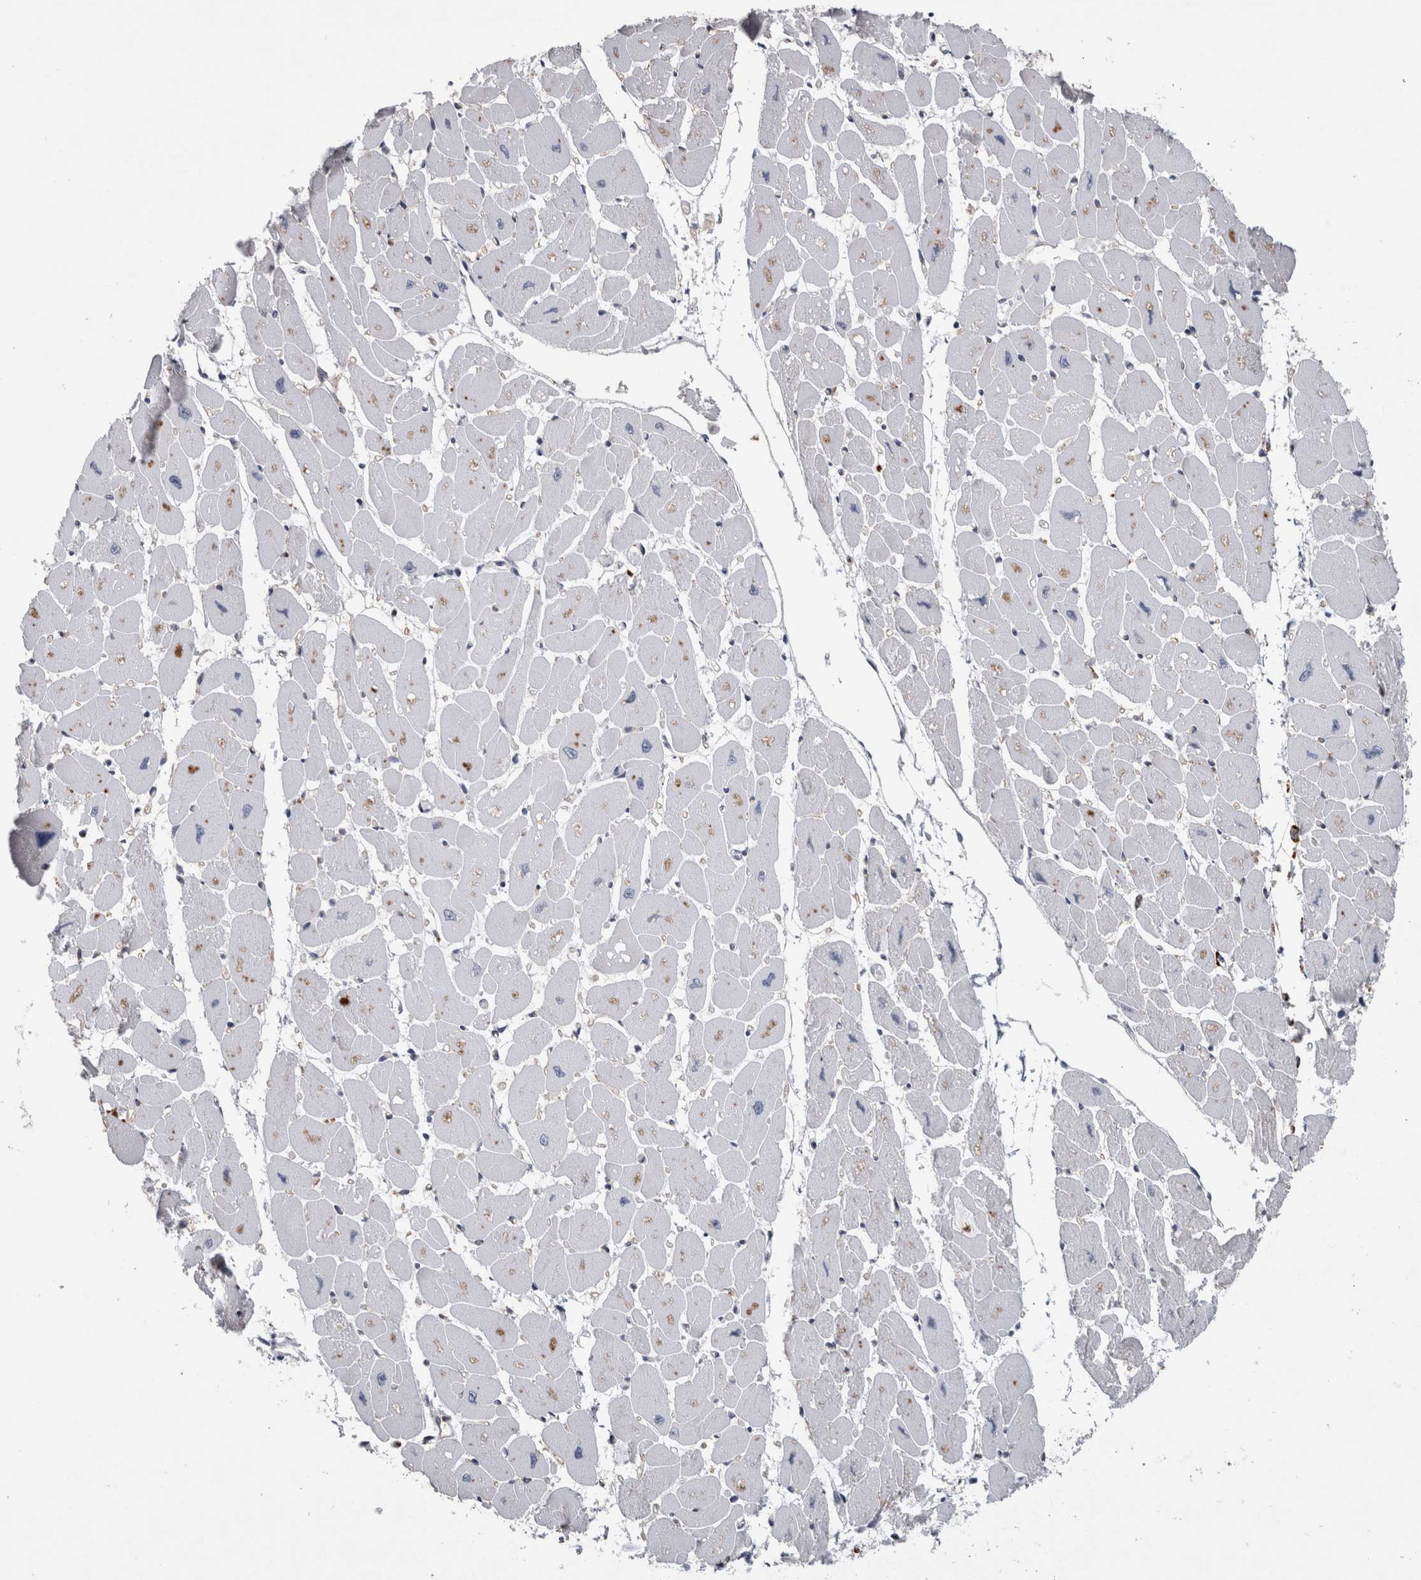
{"staining": {"intensity": "negative", "quantity": "none", "location": "none"}, "tissue": "heart muscle", "cell_type": "Cardiomyocytes", "image_type": "normal", "snomed": [{"axis": "morphology", "description": "Normal tissue, NOS"}, {"axis": "topography", "description": "Heart"}], "caption": "Immunohistochemistry of normal heart muscle demonstrates no expression in cardiomyocytes. Brightfield microscopy of immunohistochemistry (IHC) stained with DAB (brown) and hematoxylin (blue), captured at high magnification.", "gene": "POLD2", "patient": {"sex": "female", "age": 54}}